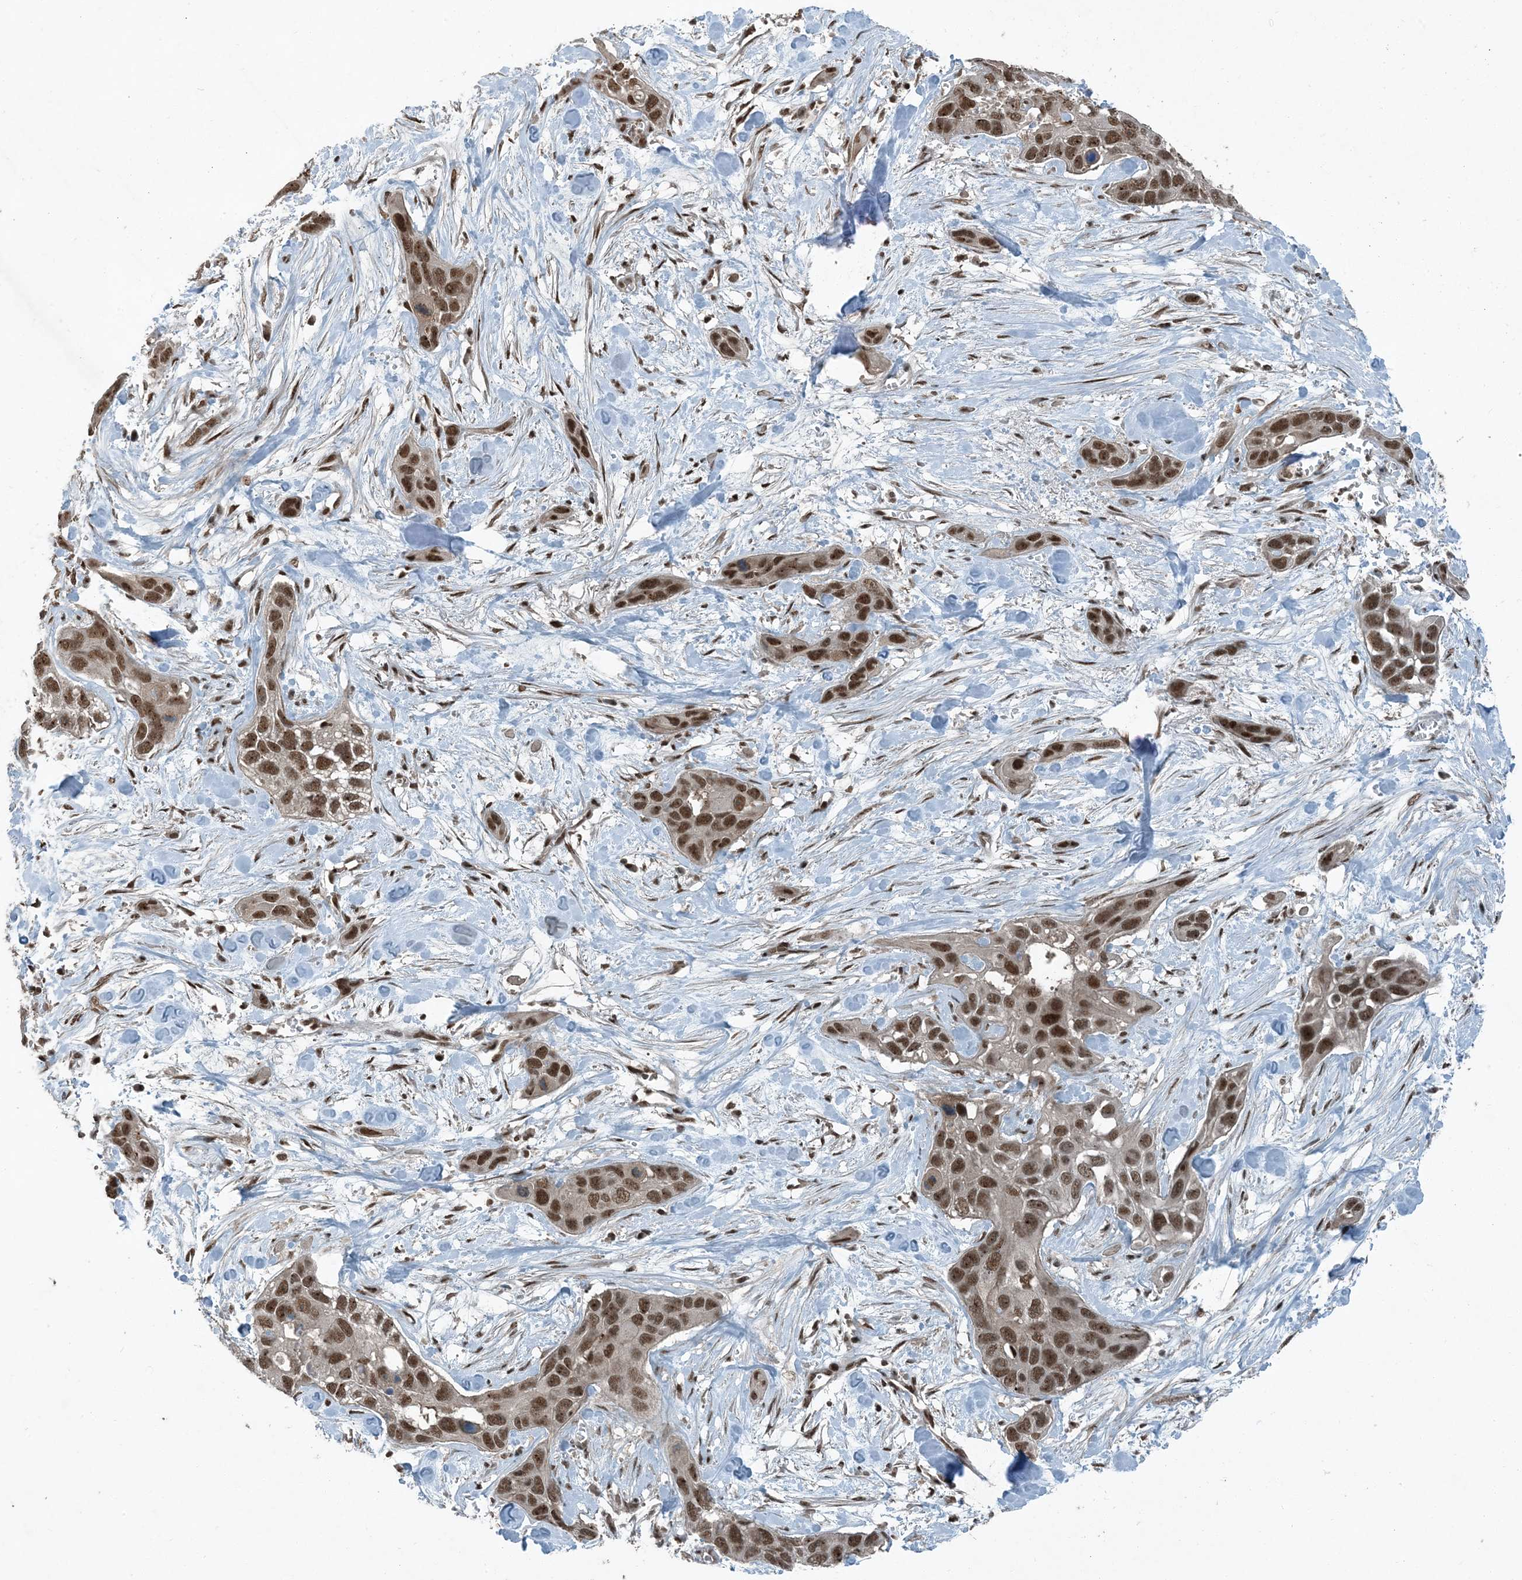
{"staining": {"intensity": "moderate", "quantity": ">75%", "location": "nuclear"}, "tissue": "pancreatic cancer", "cell_type": "Tumor cells", "image_type": "cancer", "snomed": [{"axis": "morphology", "description": "Adenocarcinoma, NOS"}, {"axis": "topography", "description": "Pancreas"}], "caption": "Immunohistochemical staining of human adenocarcinoma (pancreatic) displays moderate nuclear protein staining in approximately >75% of tumor cells. The protein of interest is stained brown, and the nuclei are stained in blue (DAB IHC with brightfield microscopy, high magnification).", "gene": "TRAPPC12", "patient": {"sex": "female", "age": 60}}